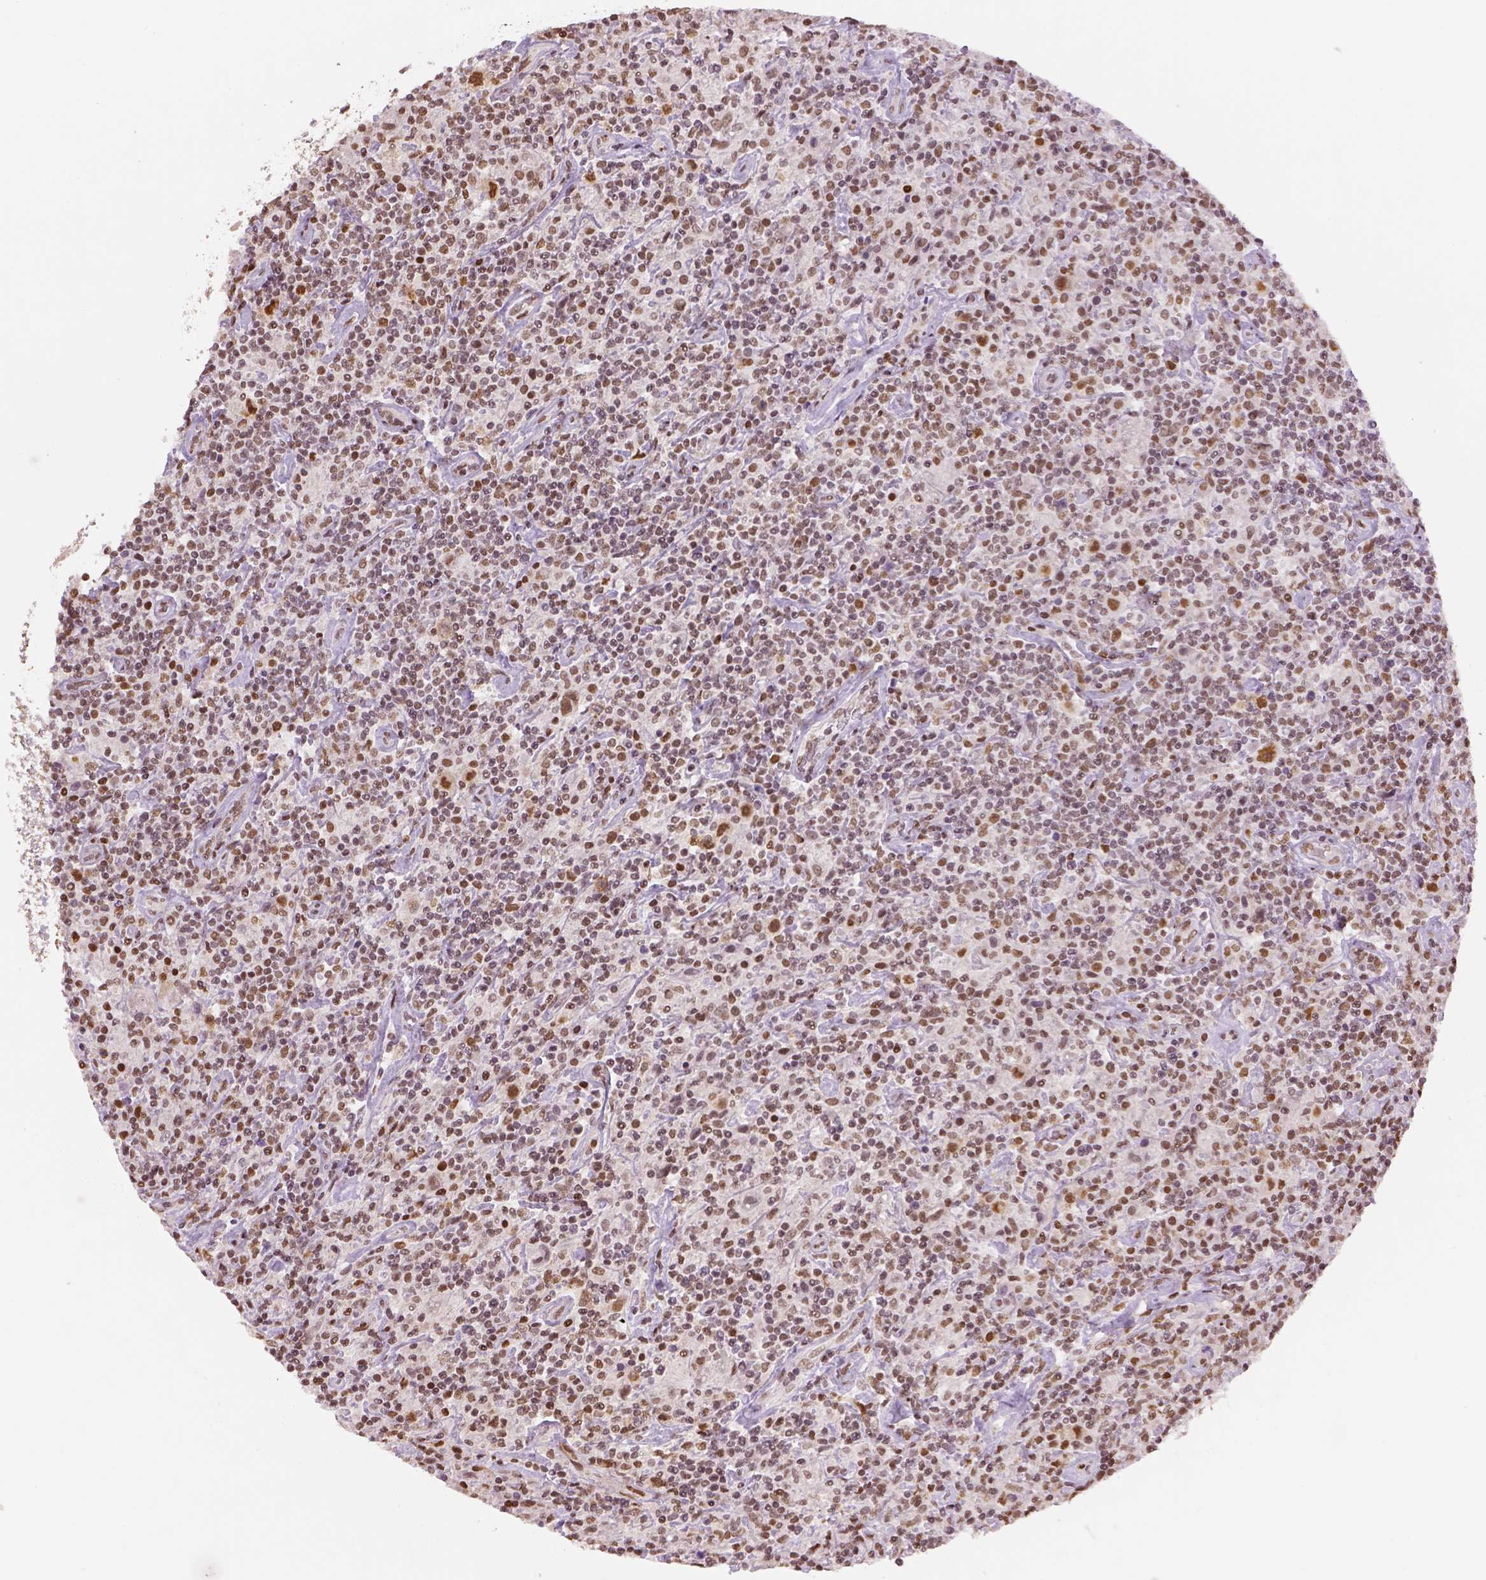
{"staining": {"intensity": "strong", "quantity": ">75%", "location": "nuclear"}, "tissue": "lymphoma", "cell_type": "Tumor cells", "image_type": "cancer", "snomed": [{"axis": "morphology", "description": "Hodgkin's disease, NOS"}, {"axis": "topography", "description": "Lymph node"}], "caption": "The immunohistochemical stain highlights strong nuclear expression in tumor cells of lymphoma tissue.", "gene": "FANCE", "patient": {"sex": "male", "age": 70}}